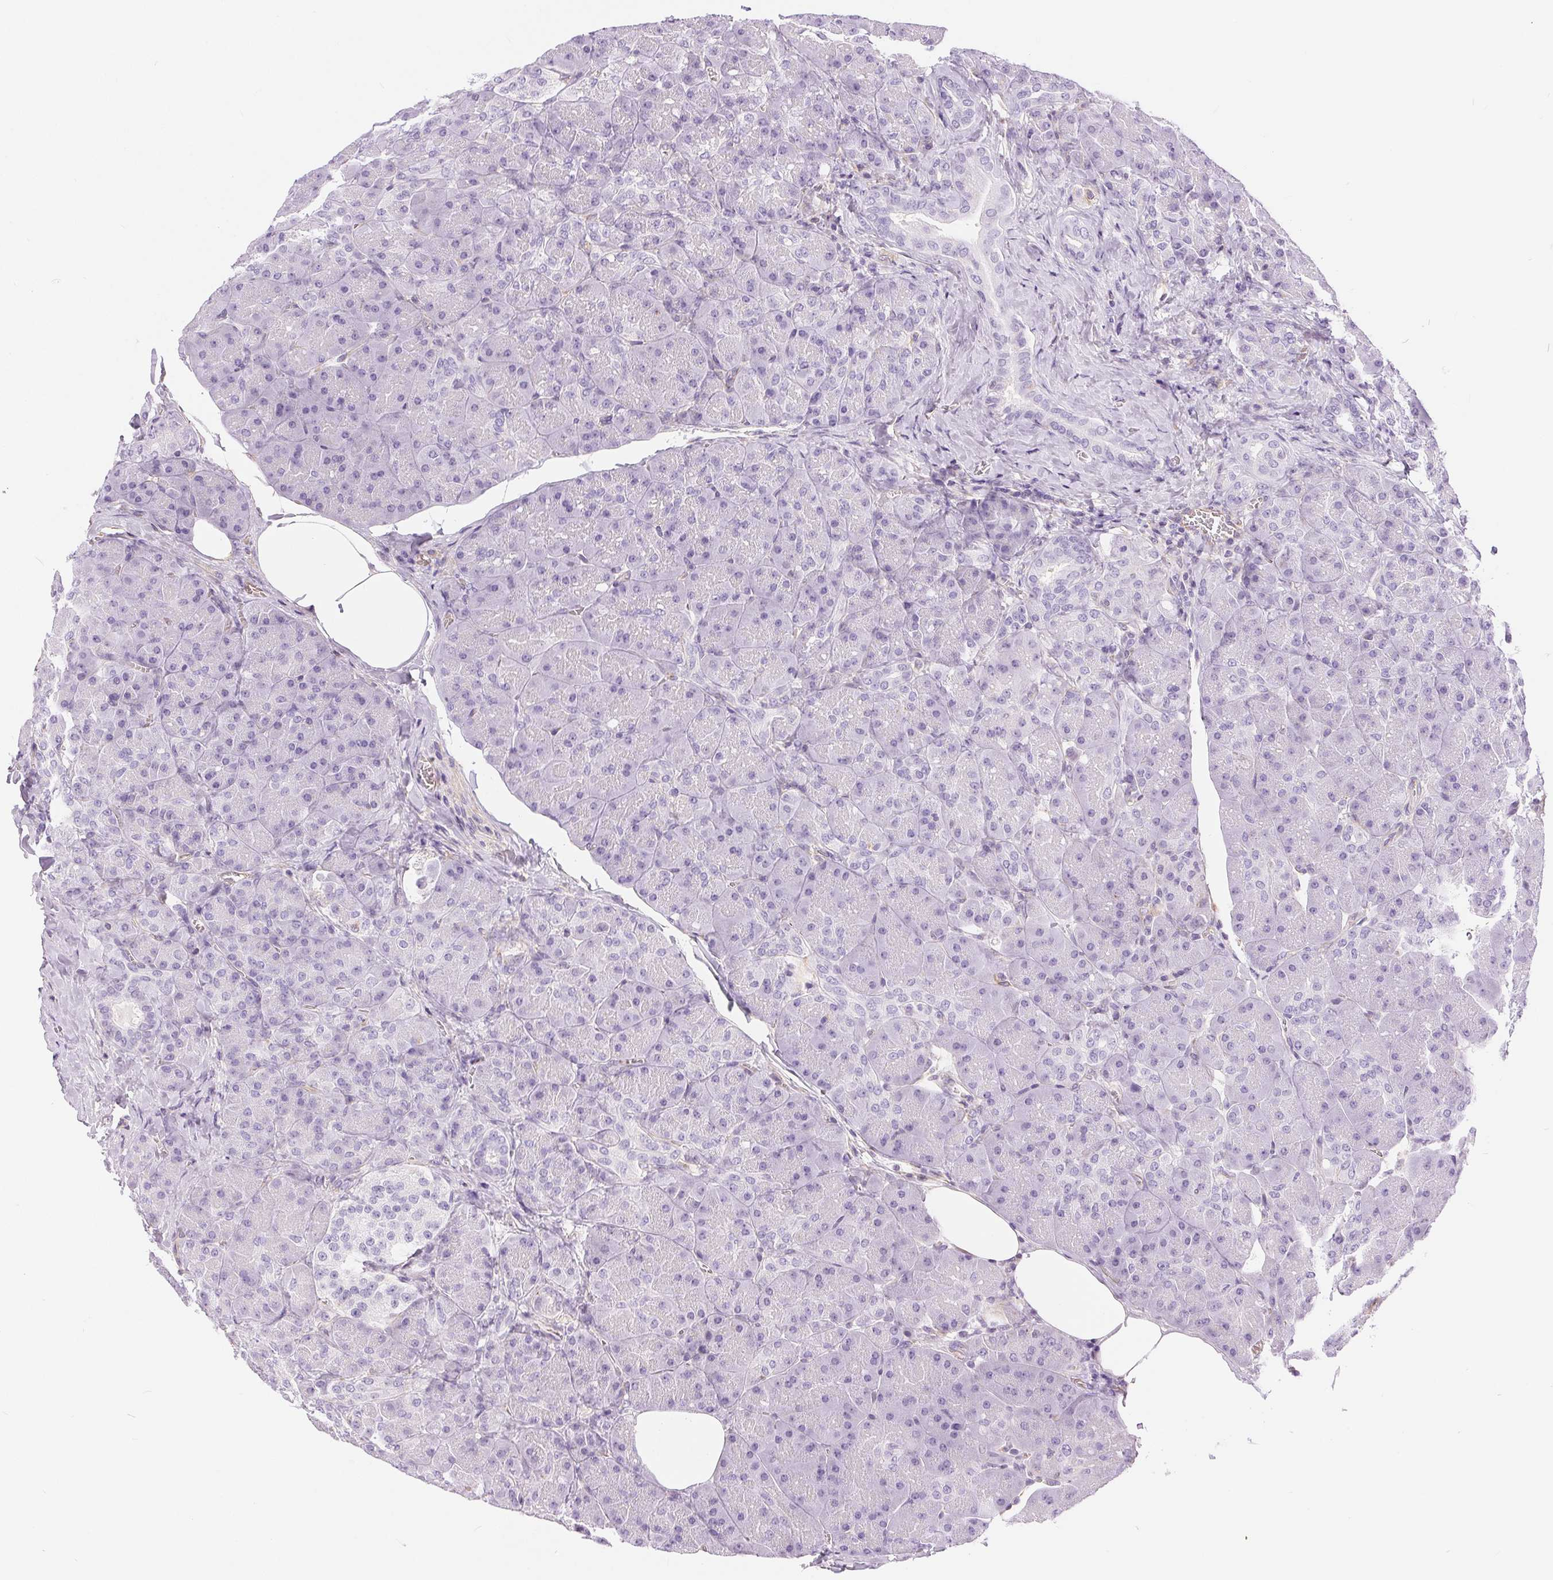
{"staining": {"intensity": "negative", "quantity": "none", "location": "none"}, "tissue": "pancreas", "cell_type": "Exocrine glandular cells", "image_type": "normal", "snomed": [{"axis": "morphology", "description": "Normal tissue, NOS"}, {"axis": "topography", "description": "Pancreas"}], "caption": "The micrograph exhibits no staining of exocrine glandular cells in normal pancreas.", "gene": "GFAP", "patient": {"sex": "male", "age": 55}}